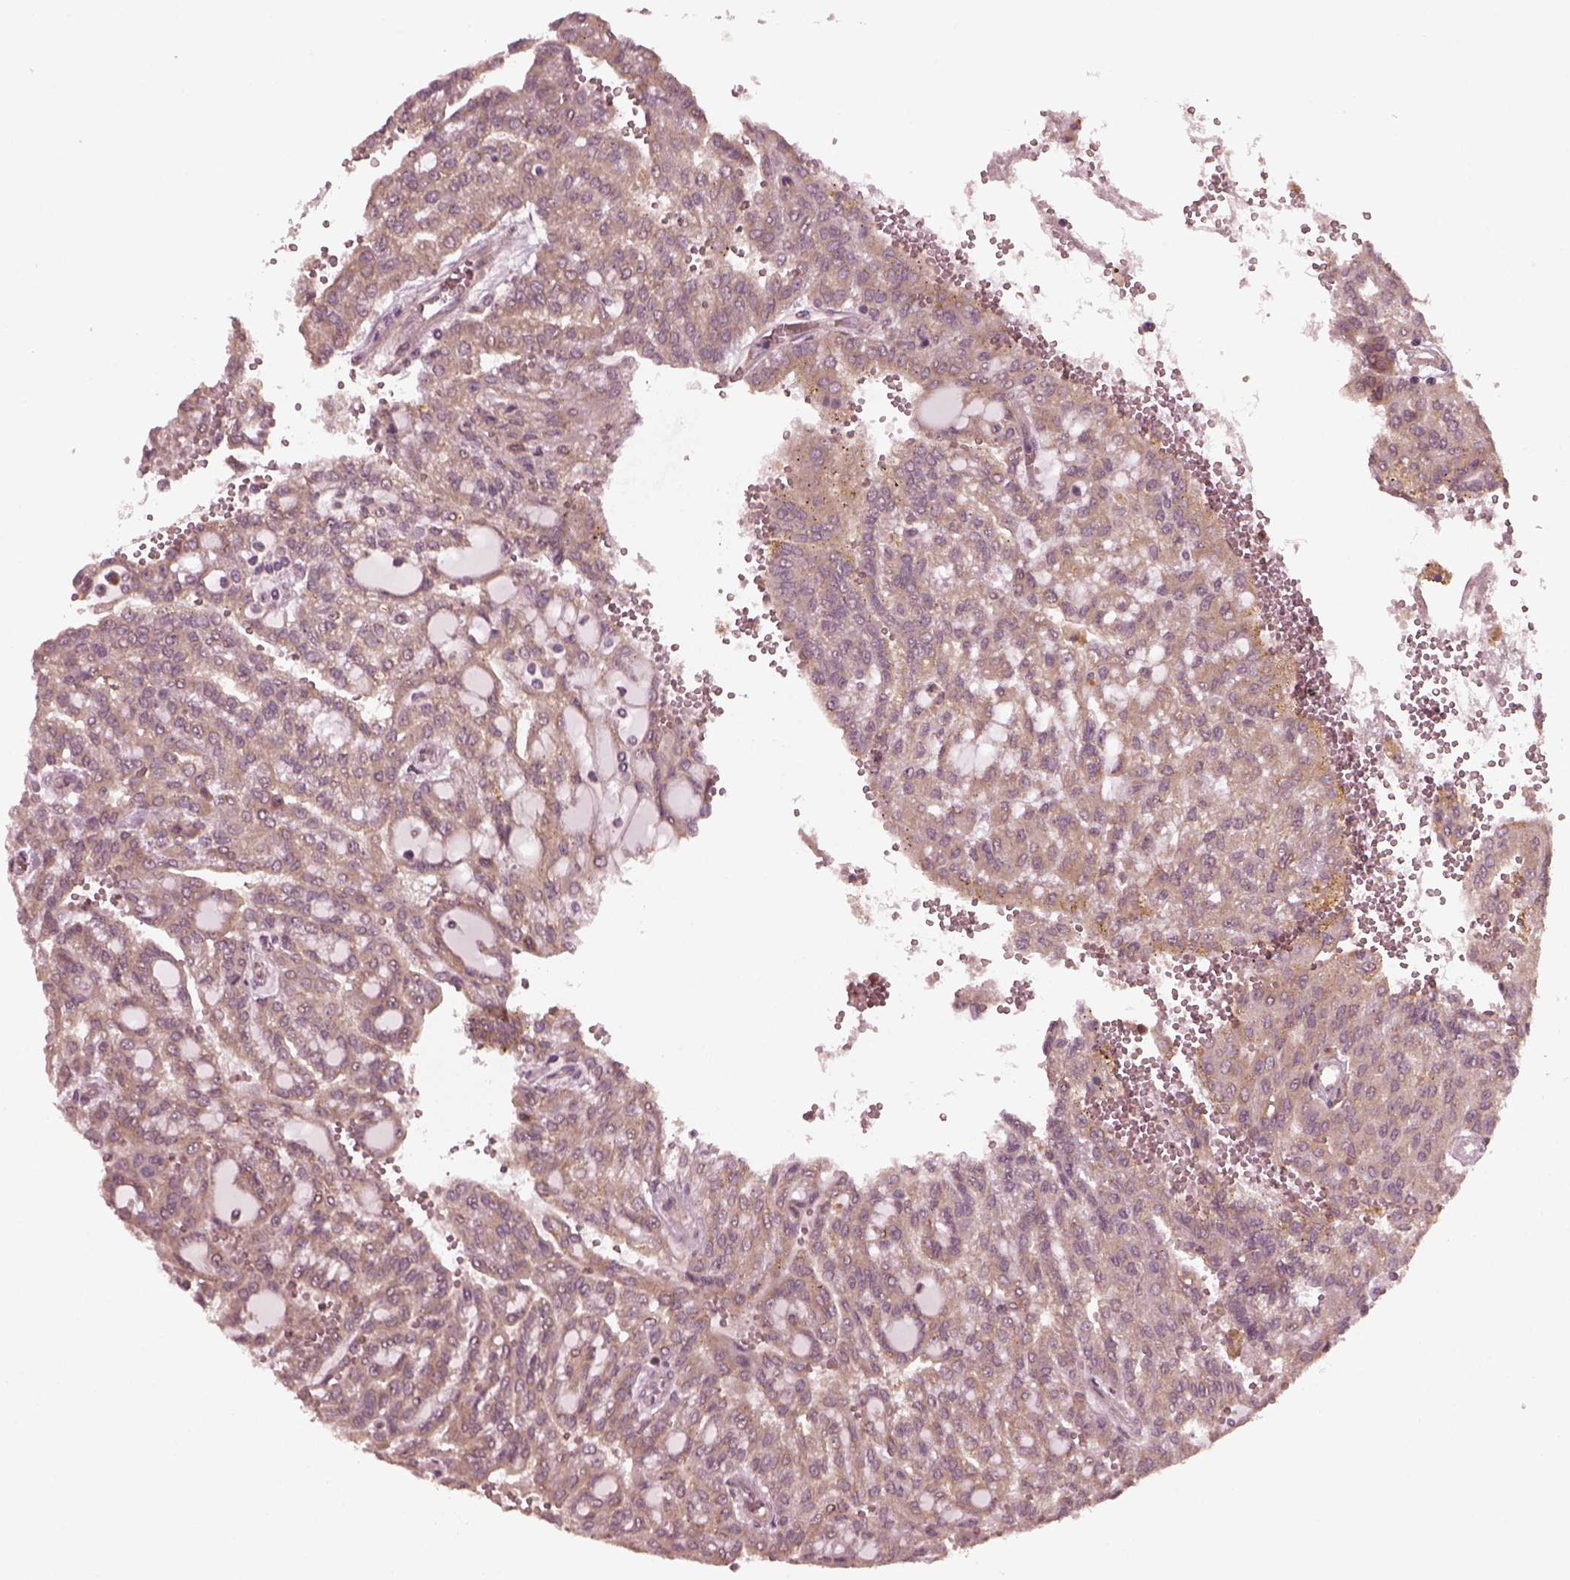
{"staining": {"intensity": "weak", "quantity": ">75%", "location": "cytoplasmic/membranous"}, "tissue": "renal cancer", "cell_type": "Tumor cells", "image_type": "cancer", "snomed": [{"axis": "morphology", "description": "Adenocarcinoma, NOS"}, {"axis": "topography", "description": "Kidney"}], "caption": "Brown immunohistochemical staining in renal adenocarcinoma demonstrates weak cytoplasmic/membranous positivity in about >75% of tumor cells.", "gene": "FAF2", "patient": {"sex": "male", "age": 63}}